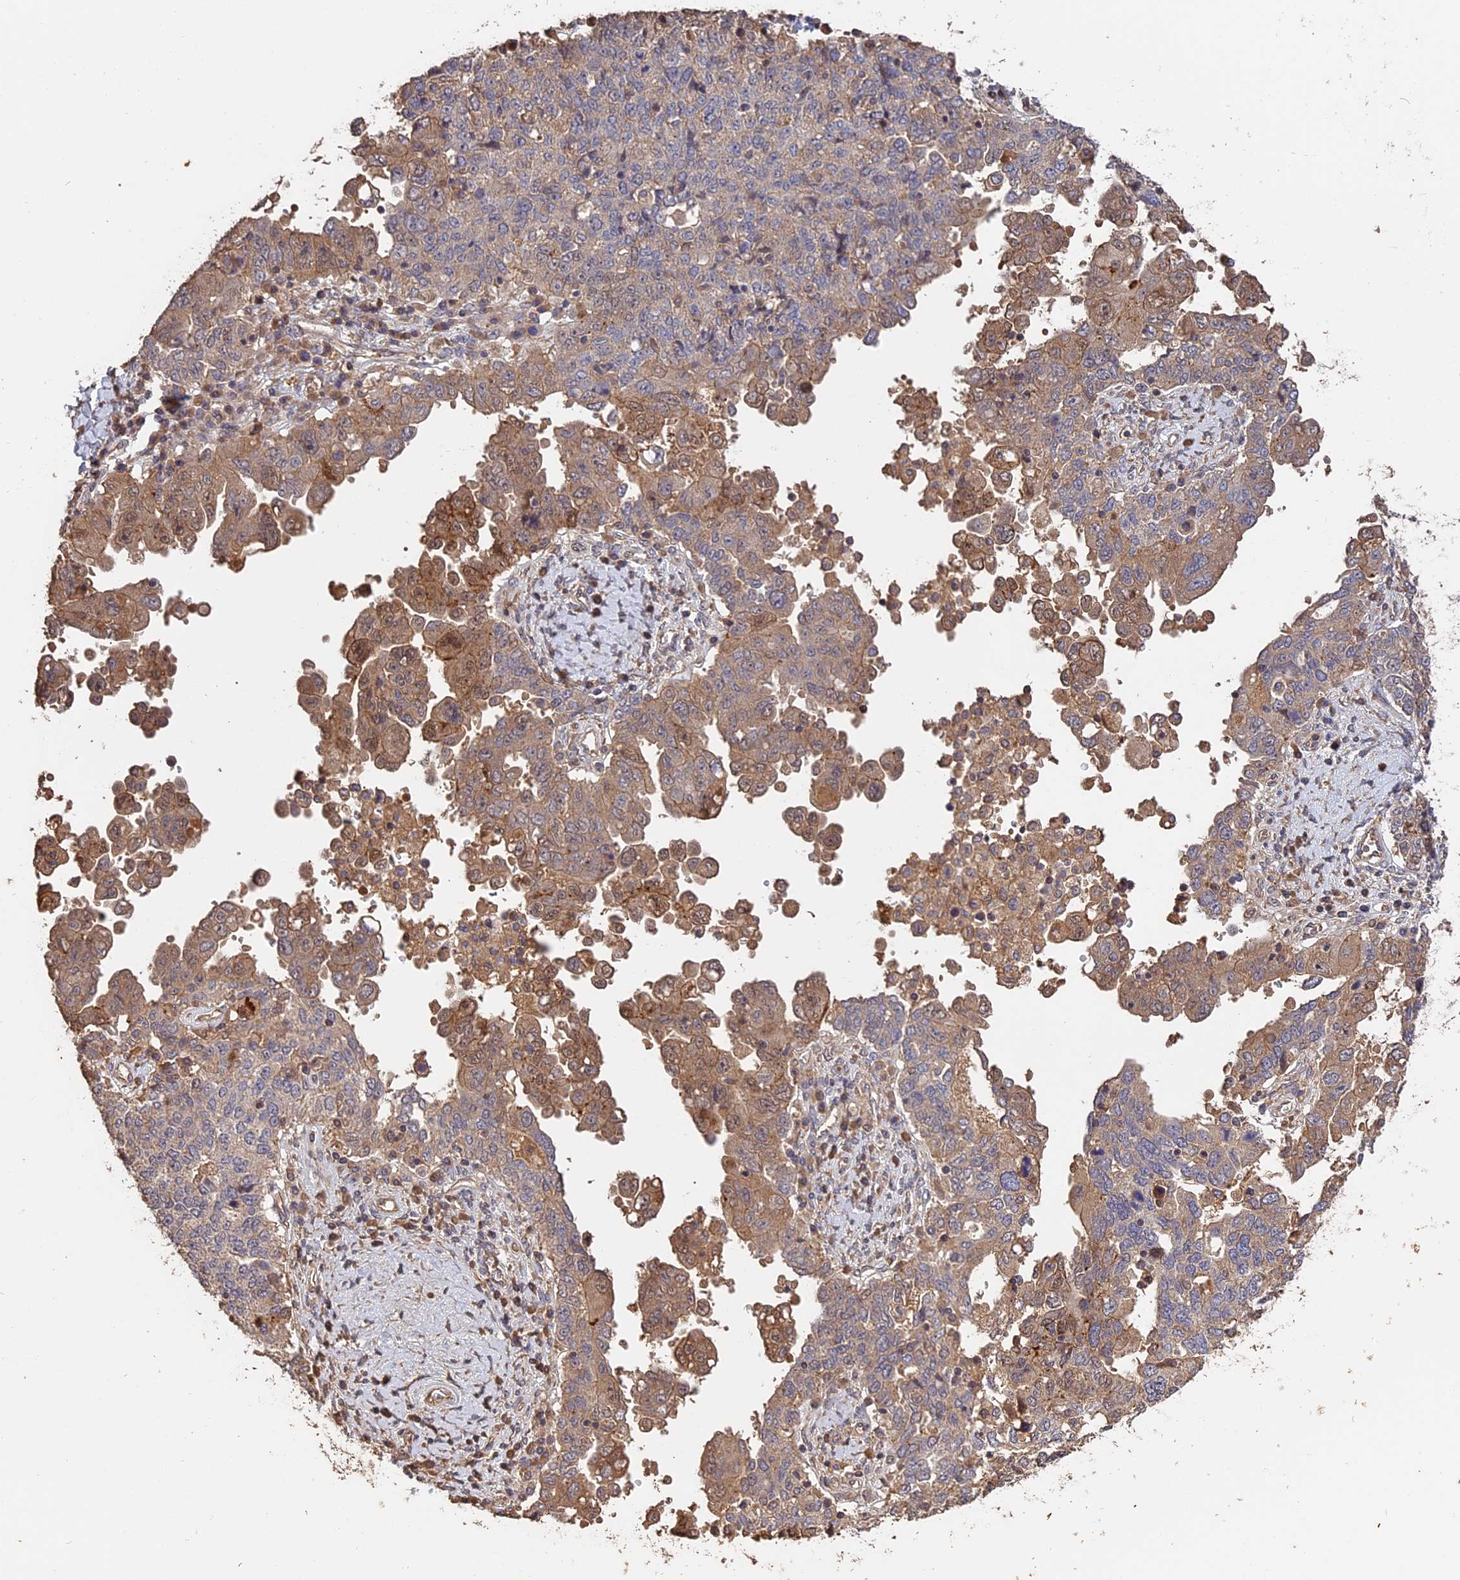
{"staining": {"intensity": "moderate", "quantity": "25%-75%", "location": "cytoplasmic/membranous,nuclear"}, "tissue": "ovarian cancer", "cell_type": "Tumor cells", "image_type": "cancer", "snomed": [{"axis": "morphology", "description": "Carcinoma, endometroid"}, {"axis": "topography", "description": "Ovary"}], "caption": "IHC histopathology image of neoplastic tissue: ovarian cancer stained using IHC shows medium levels of moderate protein expression localized specifically in the cytoplasmic/membranous and nuclear of tumor cells, appearing as a cytoplasmic/membranous and nuclear brown color.", "gene": "RASAL1", "patient": {"sex": "female", "age": 62}}